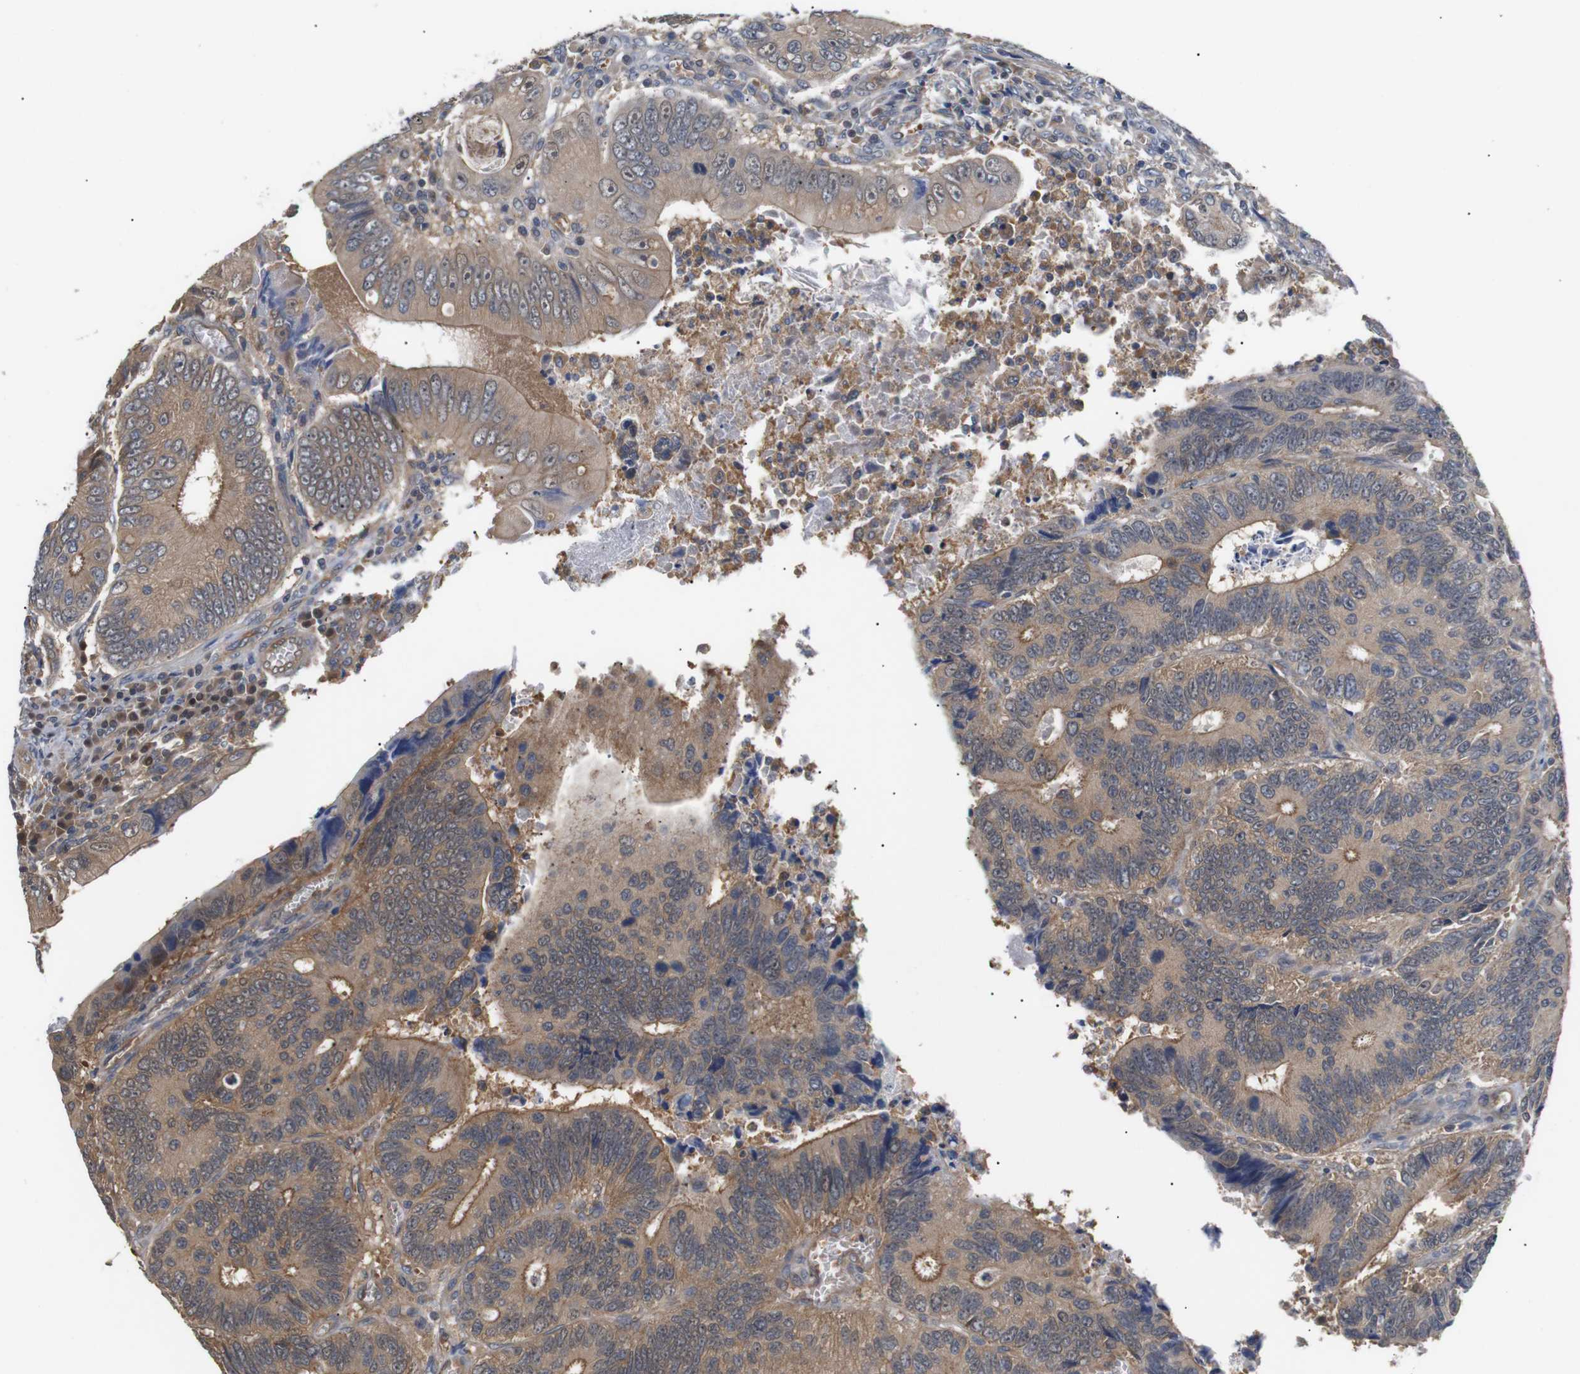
{"staining": {"intensity": "moderate", "quantity": ">75%", "location": "cytoplasmic/membranous"}, "tissue": "colorectal cancer", "cell_type": "Tumor cells", "image_type": "cancer", "snomed": [{"axis": "morphology", "description": "Inflammation, NOS"}, {"axis": "morphology", "description": "Adenocarcinoma, NOS"}, {"axis": "topography", "description": "Colon"}], "caption": "Protein staining demonstrates moderate cytoplasmic/membranous expression in about >75% of tumor cells in adenocarcinoma (colorectal).", "gene": "DDR1", "patient": {"sex": "male", "age": 72}}